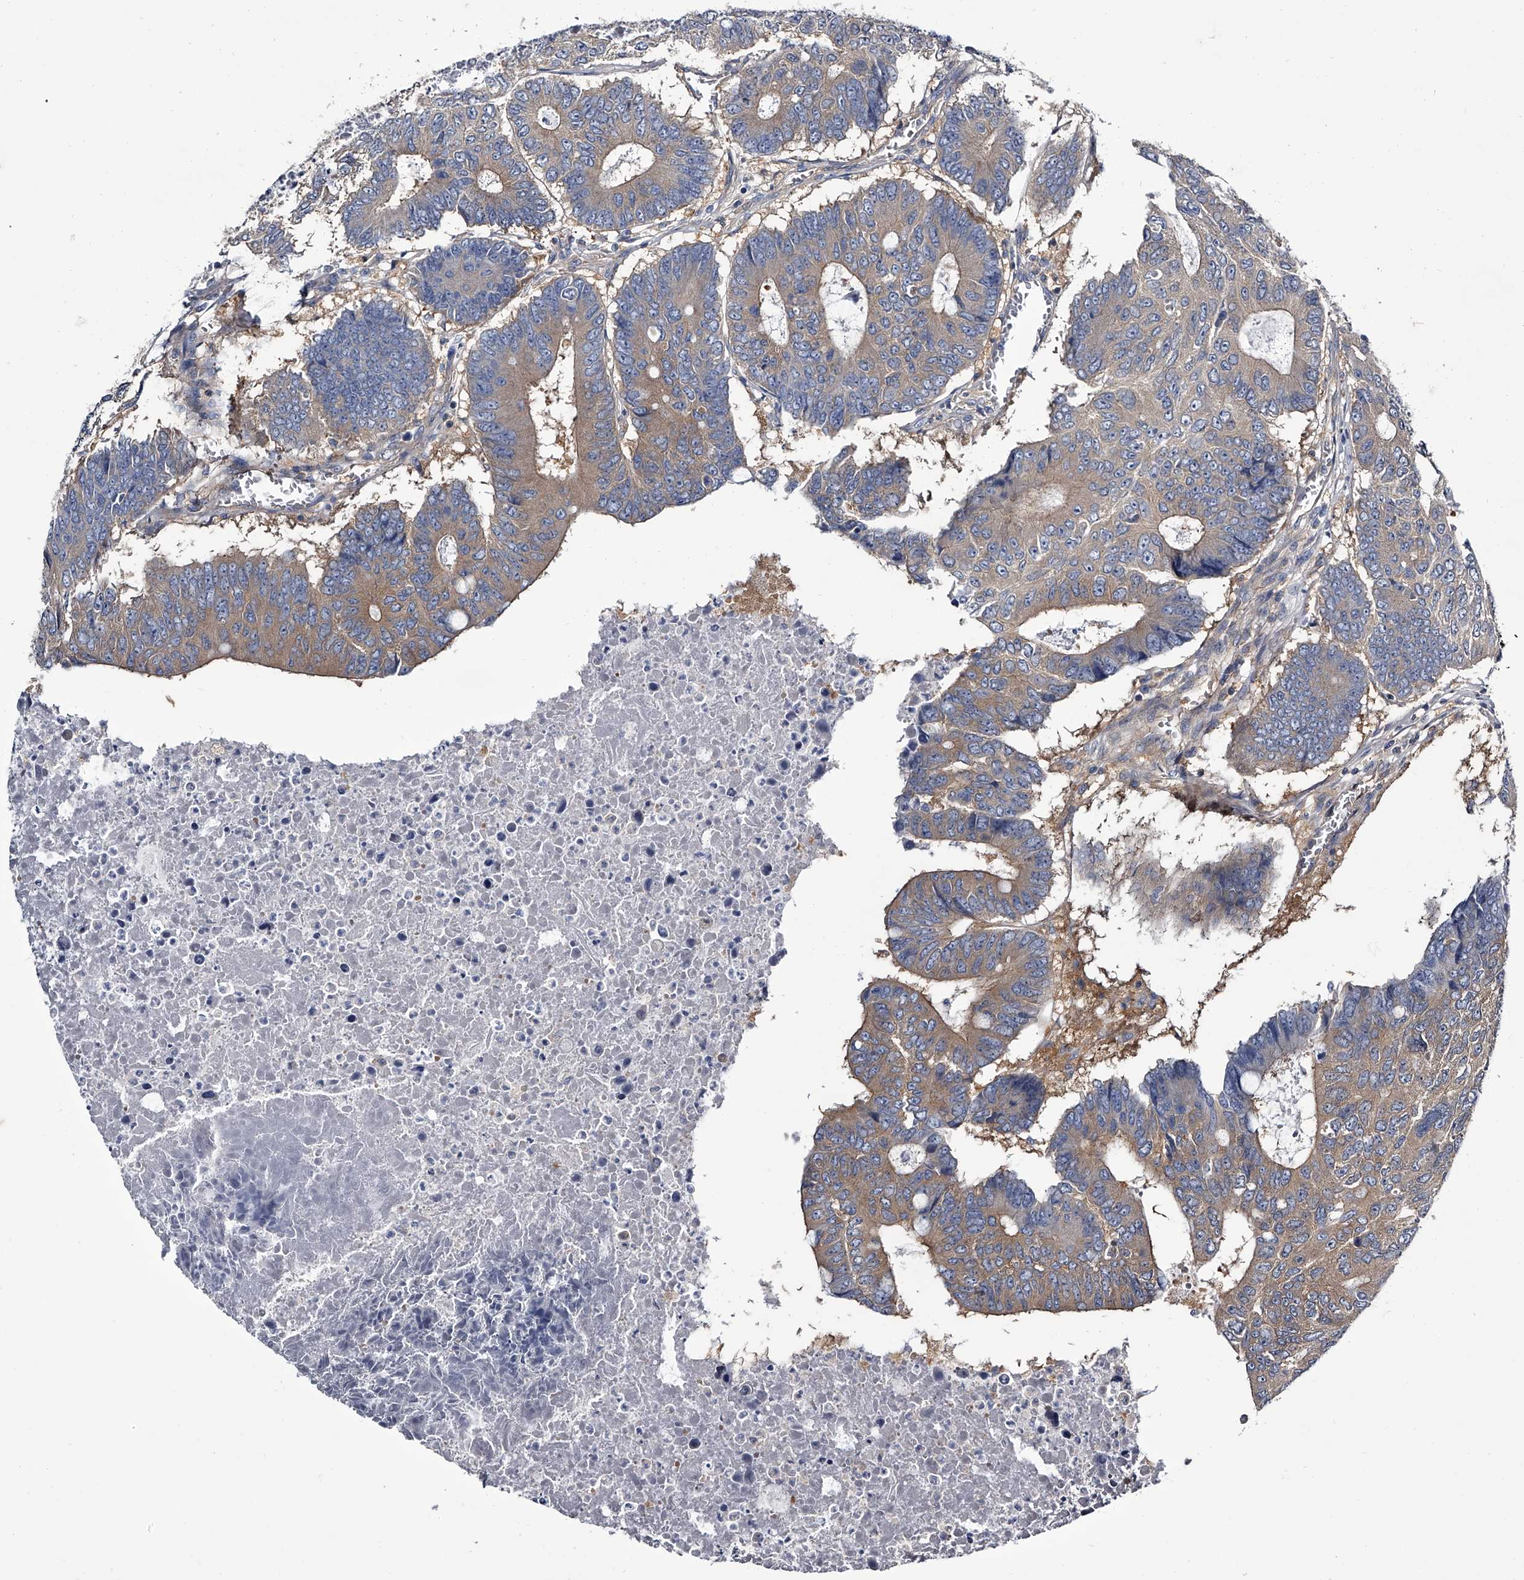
{"staining": {"intensity": "moderate", "quantity": "25%-75%", "location": "cytoplasmic/membranous"}, "tissue": "colorectal cancer", "cell_type": "Tumor cells", "image_type": "cancer", "snomed": [{"axis": "morphology", "description": "Adenocarcinoma, NOS"}, {"axis": "topography", "description": "Colon"}], "caption": "Tumor cells demonstrate medium levels of moderate cytoplasmic/membranous positivity in about 25%-75% of cells in adenocarcinoma (colorectal).", "gene": "GAPVD1", "patient": {"sex": "male", "age": 87}}